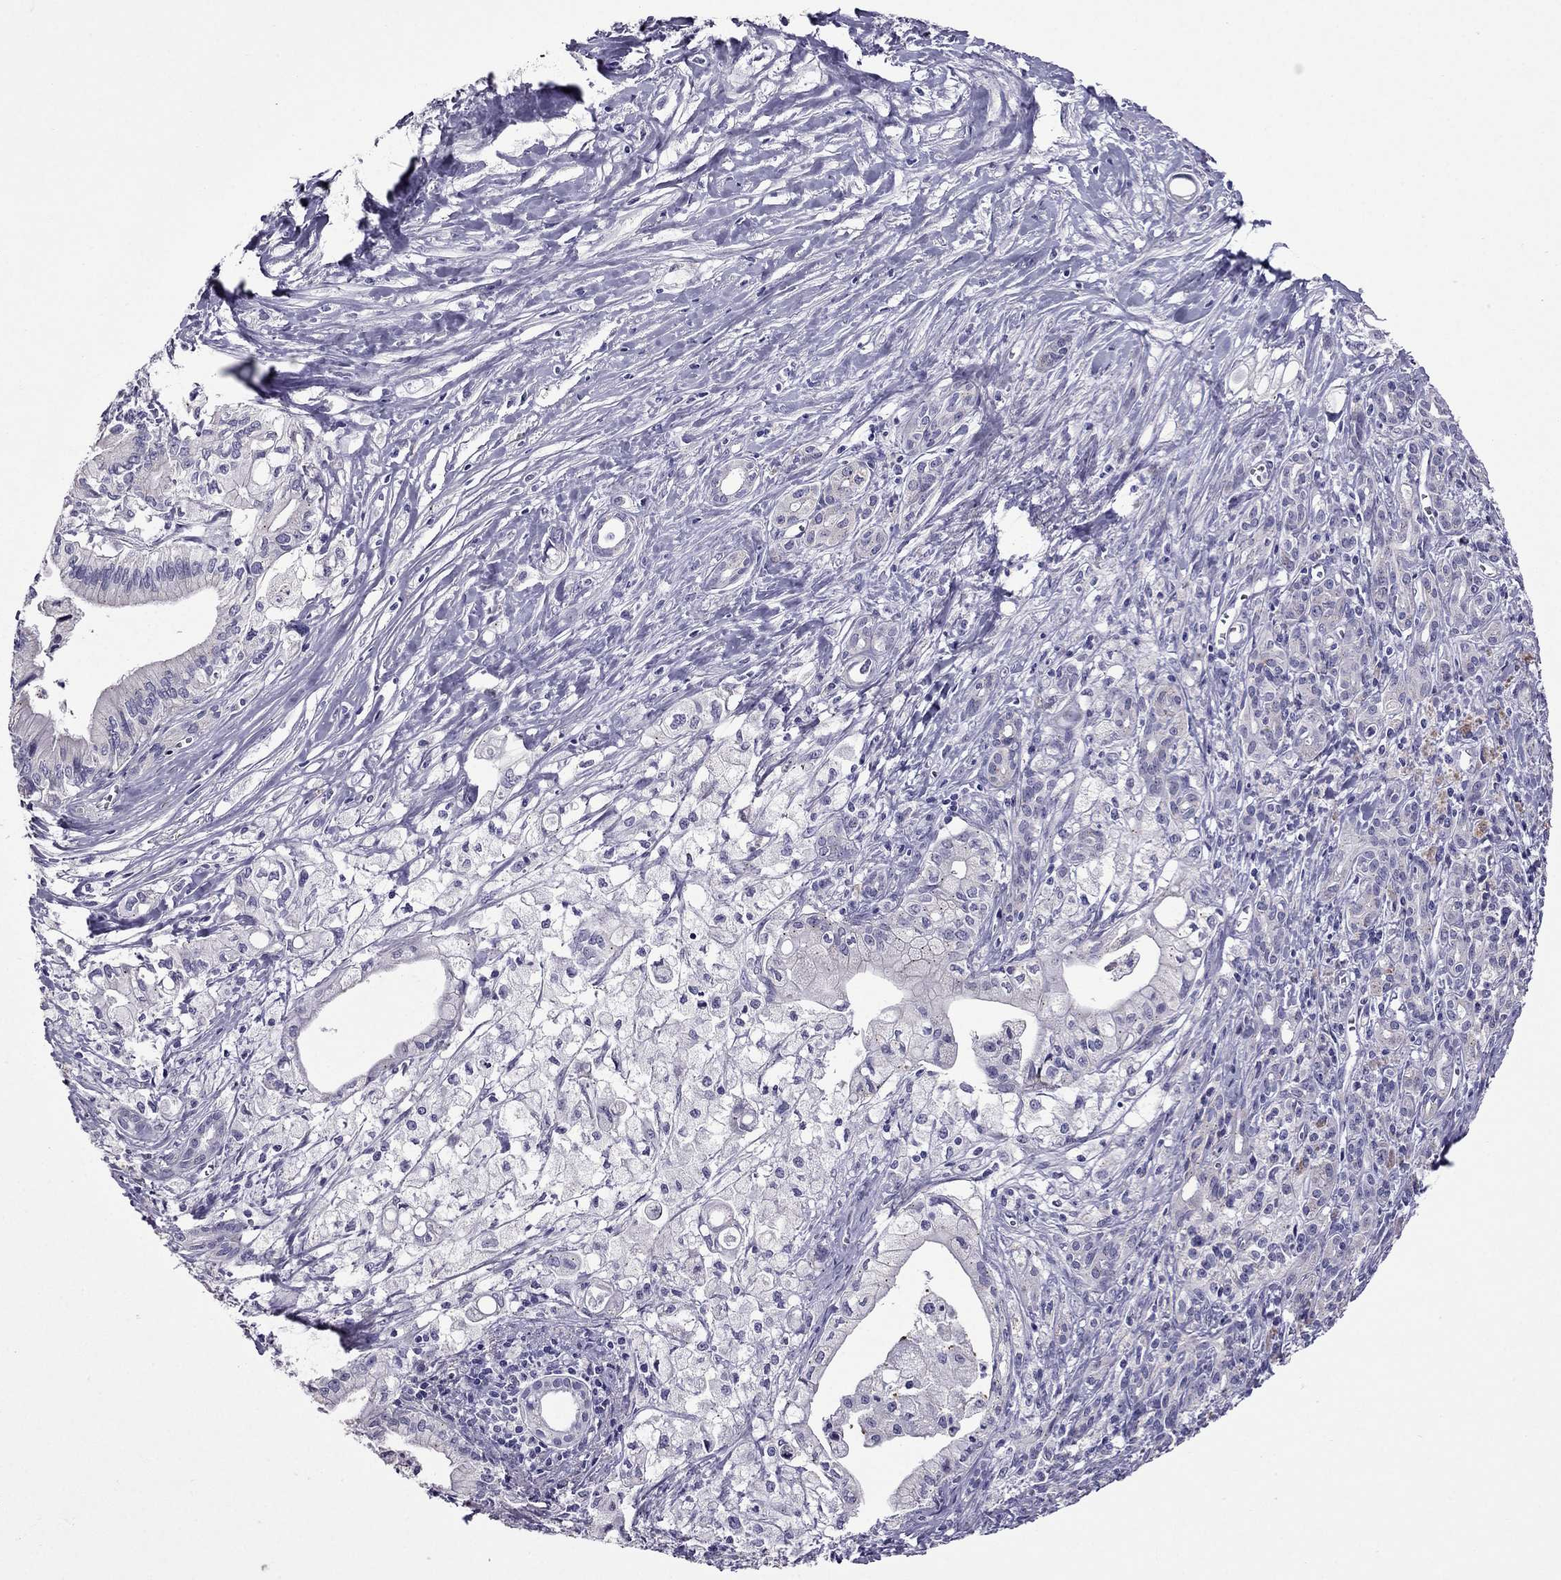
{"staining": {"intensity": "negative", "quantity": "none", "location": "none"}, "tissue": "pancreatic cancer", "cell_type": "Tumor cells", "image_type": "cancer", "snomed": [{"axis": "morphology", "description": "Adenocarcinoma, NOS"}, {"axis": "topography", "description": "Pancreas"}], "caption": "Tumor cells show no significant positivity in pancreatic cancer (adenocarcinoma).", "gene": "MYBPH", "patient": {"sex": "male", "age": 71}}